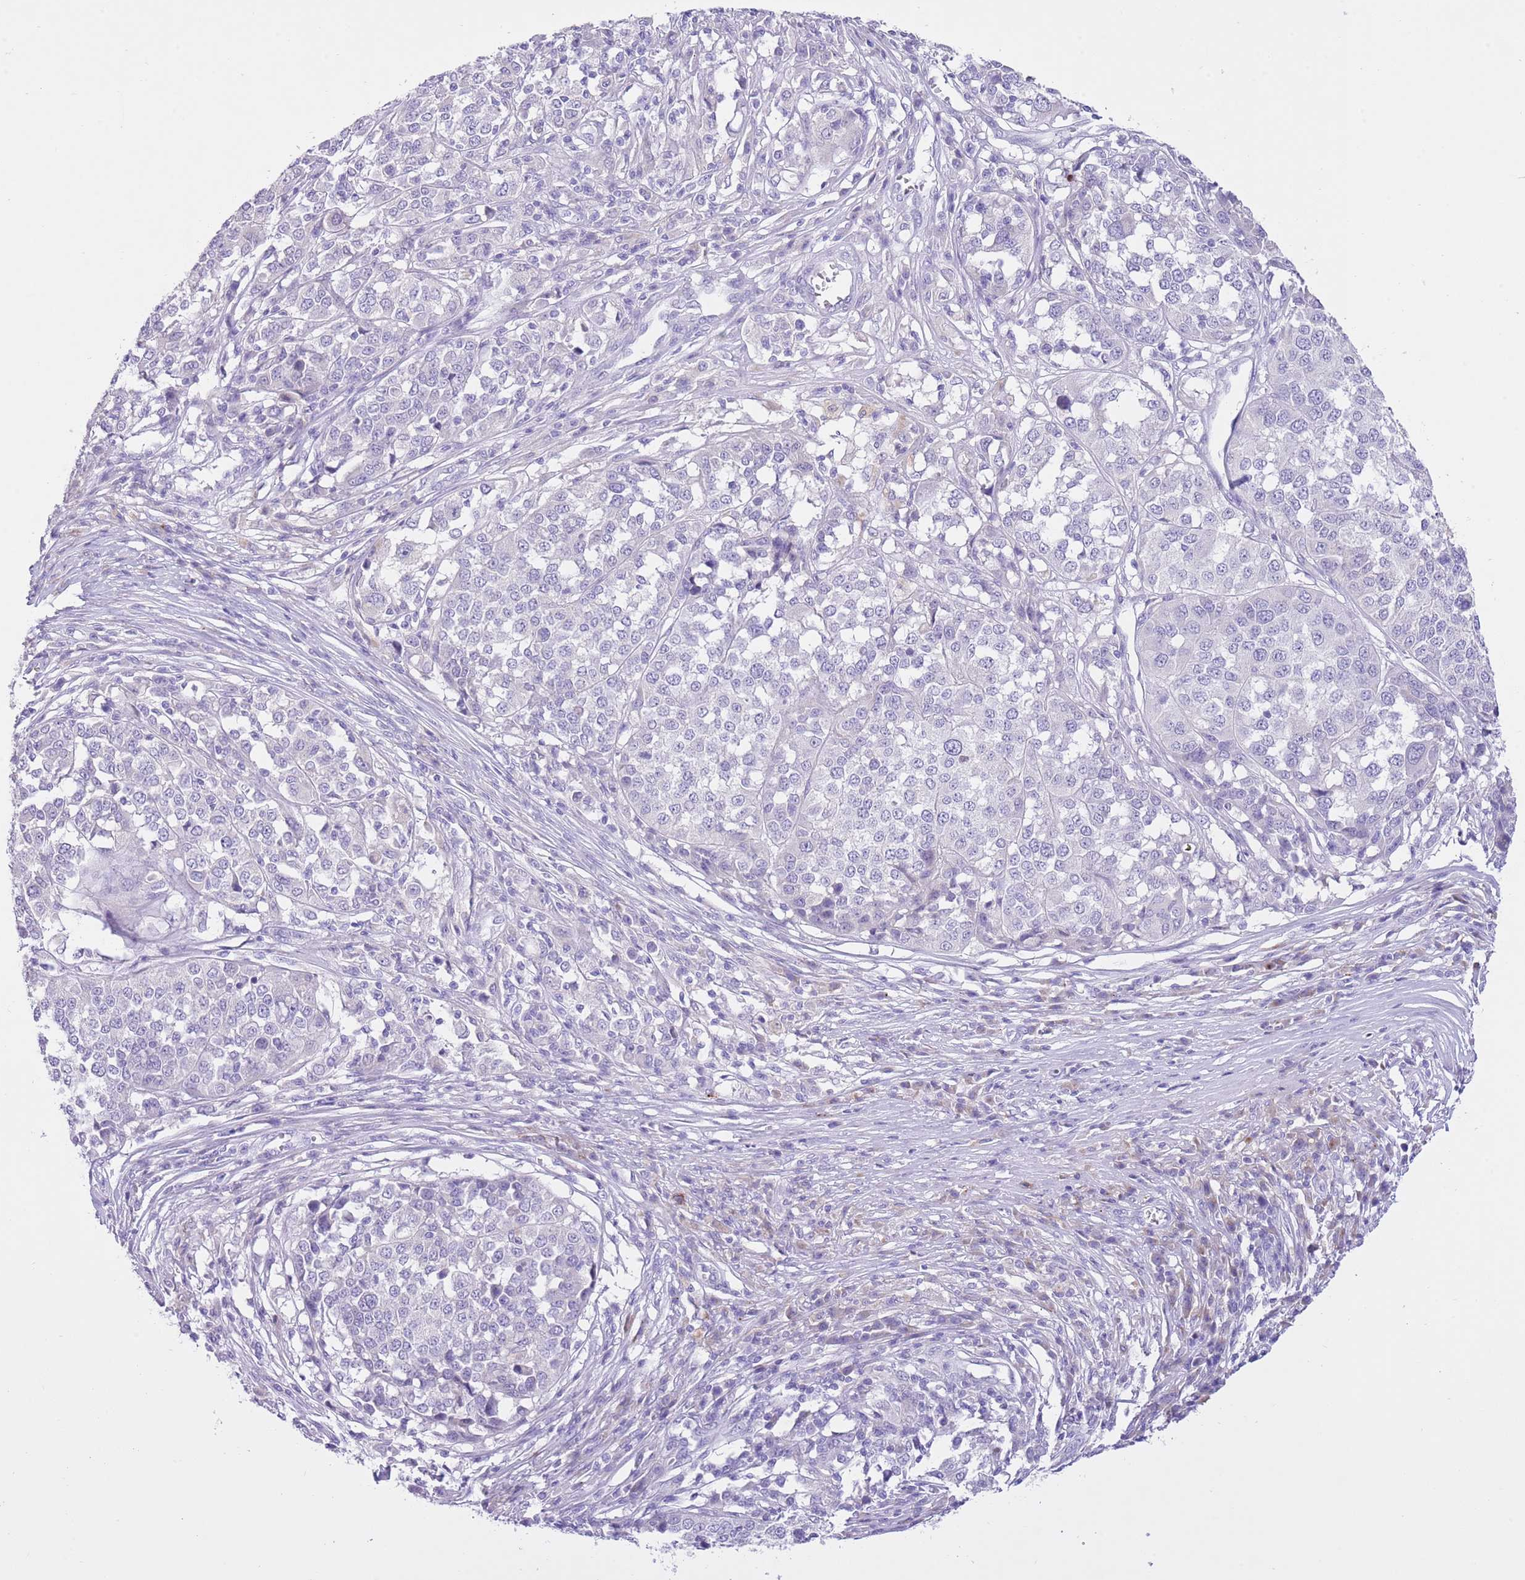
{"staining": {"intensity": "negative", "quantity": "none", "location": "none"}, "tissue": "melanoma", "cell_type": "Tumor cells", "image_type": "cancer", "snomed": [{"axis": "morphology", "description": "Malignant melanoma, Metastatic site"}, {"axis": "topography", "description": "Lymph node"}], "caption": "A high-resolution photomicrograph shows IHC staining of malignant melanoma (metastatic site), which shows no significant expression in tumor cells. (Immunohistochemistry (ihc), brightfield microscopy, high magnification).", "gene": "CLEC2A", "patient": {"sex": "male", "age": 44}}